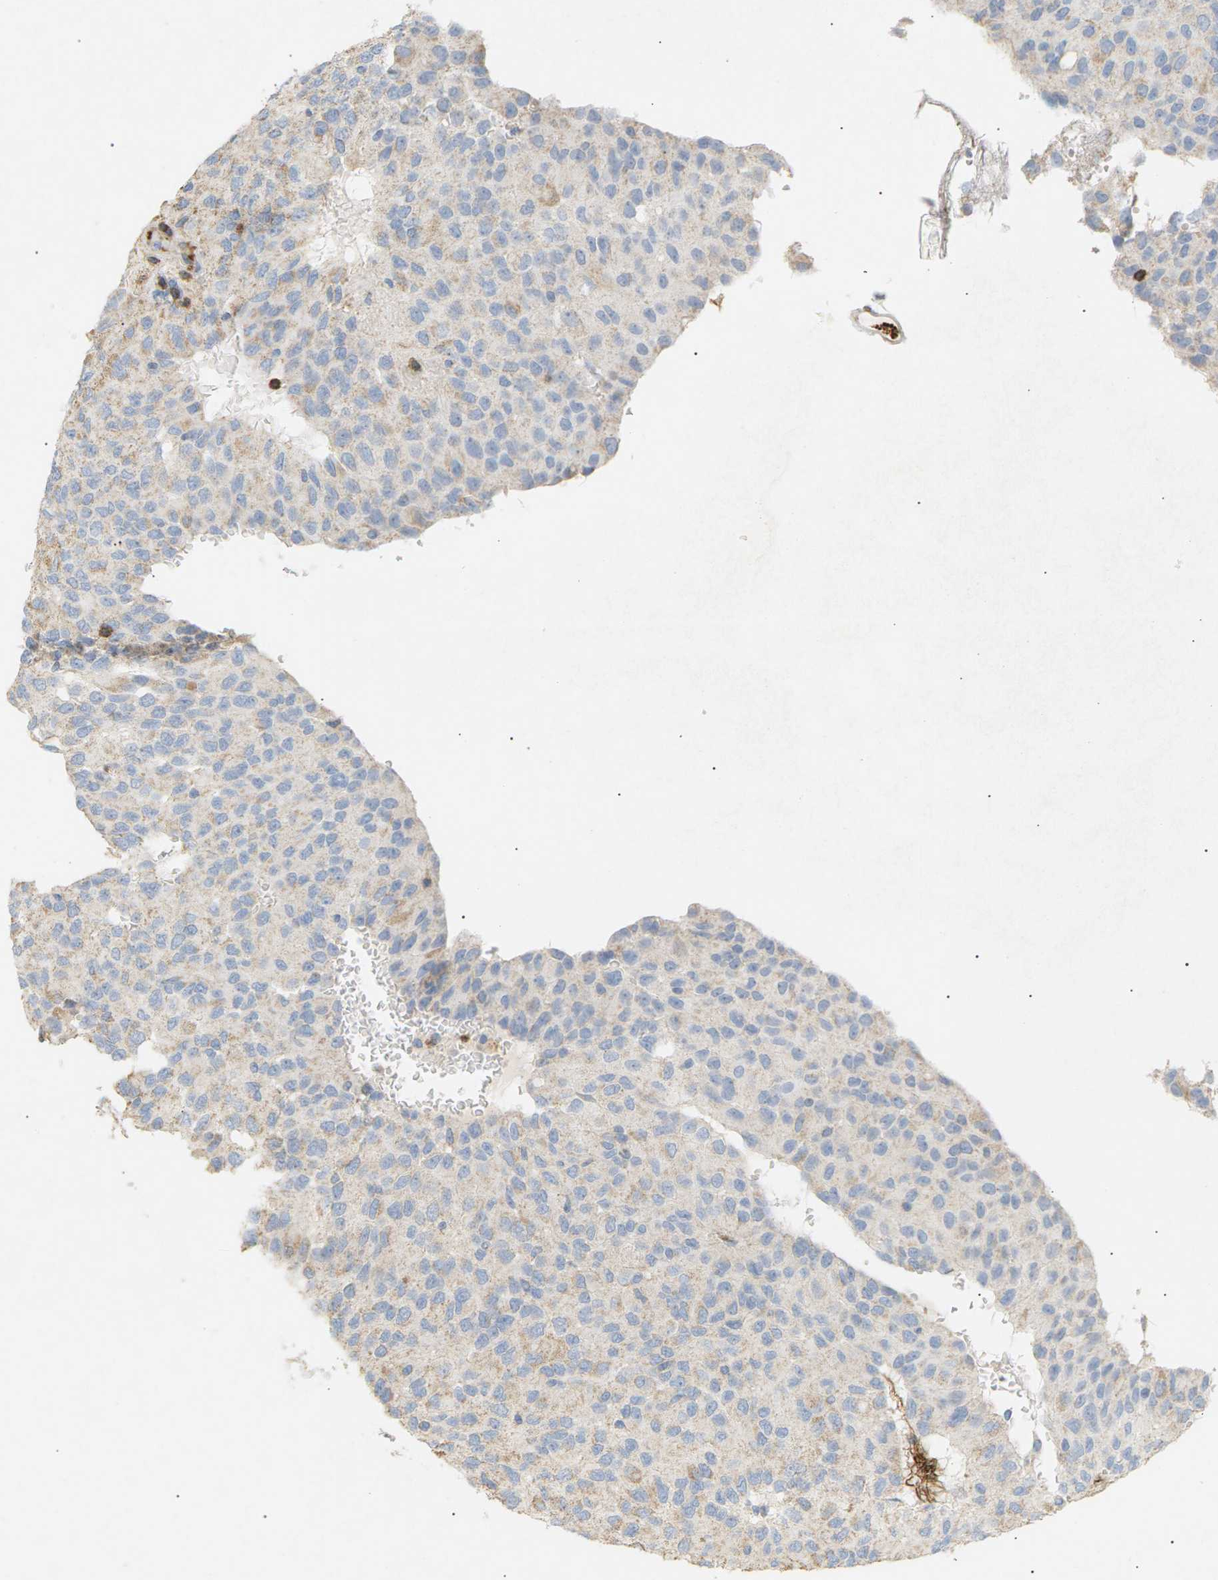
{"staining": {"intensity": "negative", "quantity": "none", "location": "none"}, "tissue": "glioma", "cell_type": "Tumor cells", "image_type": "cancer", "snomed": [{"axis": "morphology", "description": "Glioma, malignant, High grade"}, {"axis": "topography", "description": "Brain"}], "caption": "The immunohistochemistry (IHC) image has no significant expression in tumor cells of malignant glioma (high-grade) tissue.", "gene": "LIME1", "patient": {"sex": "male", "age": 32}}